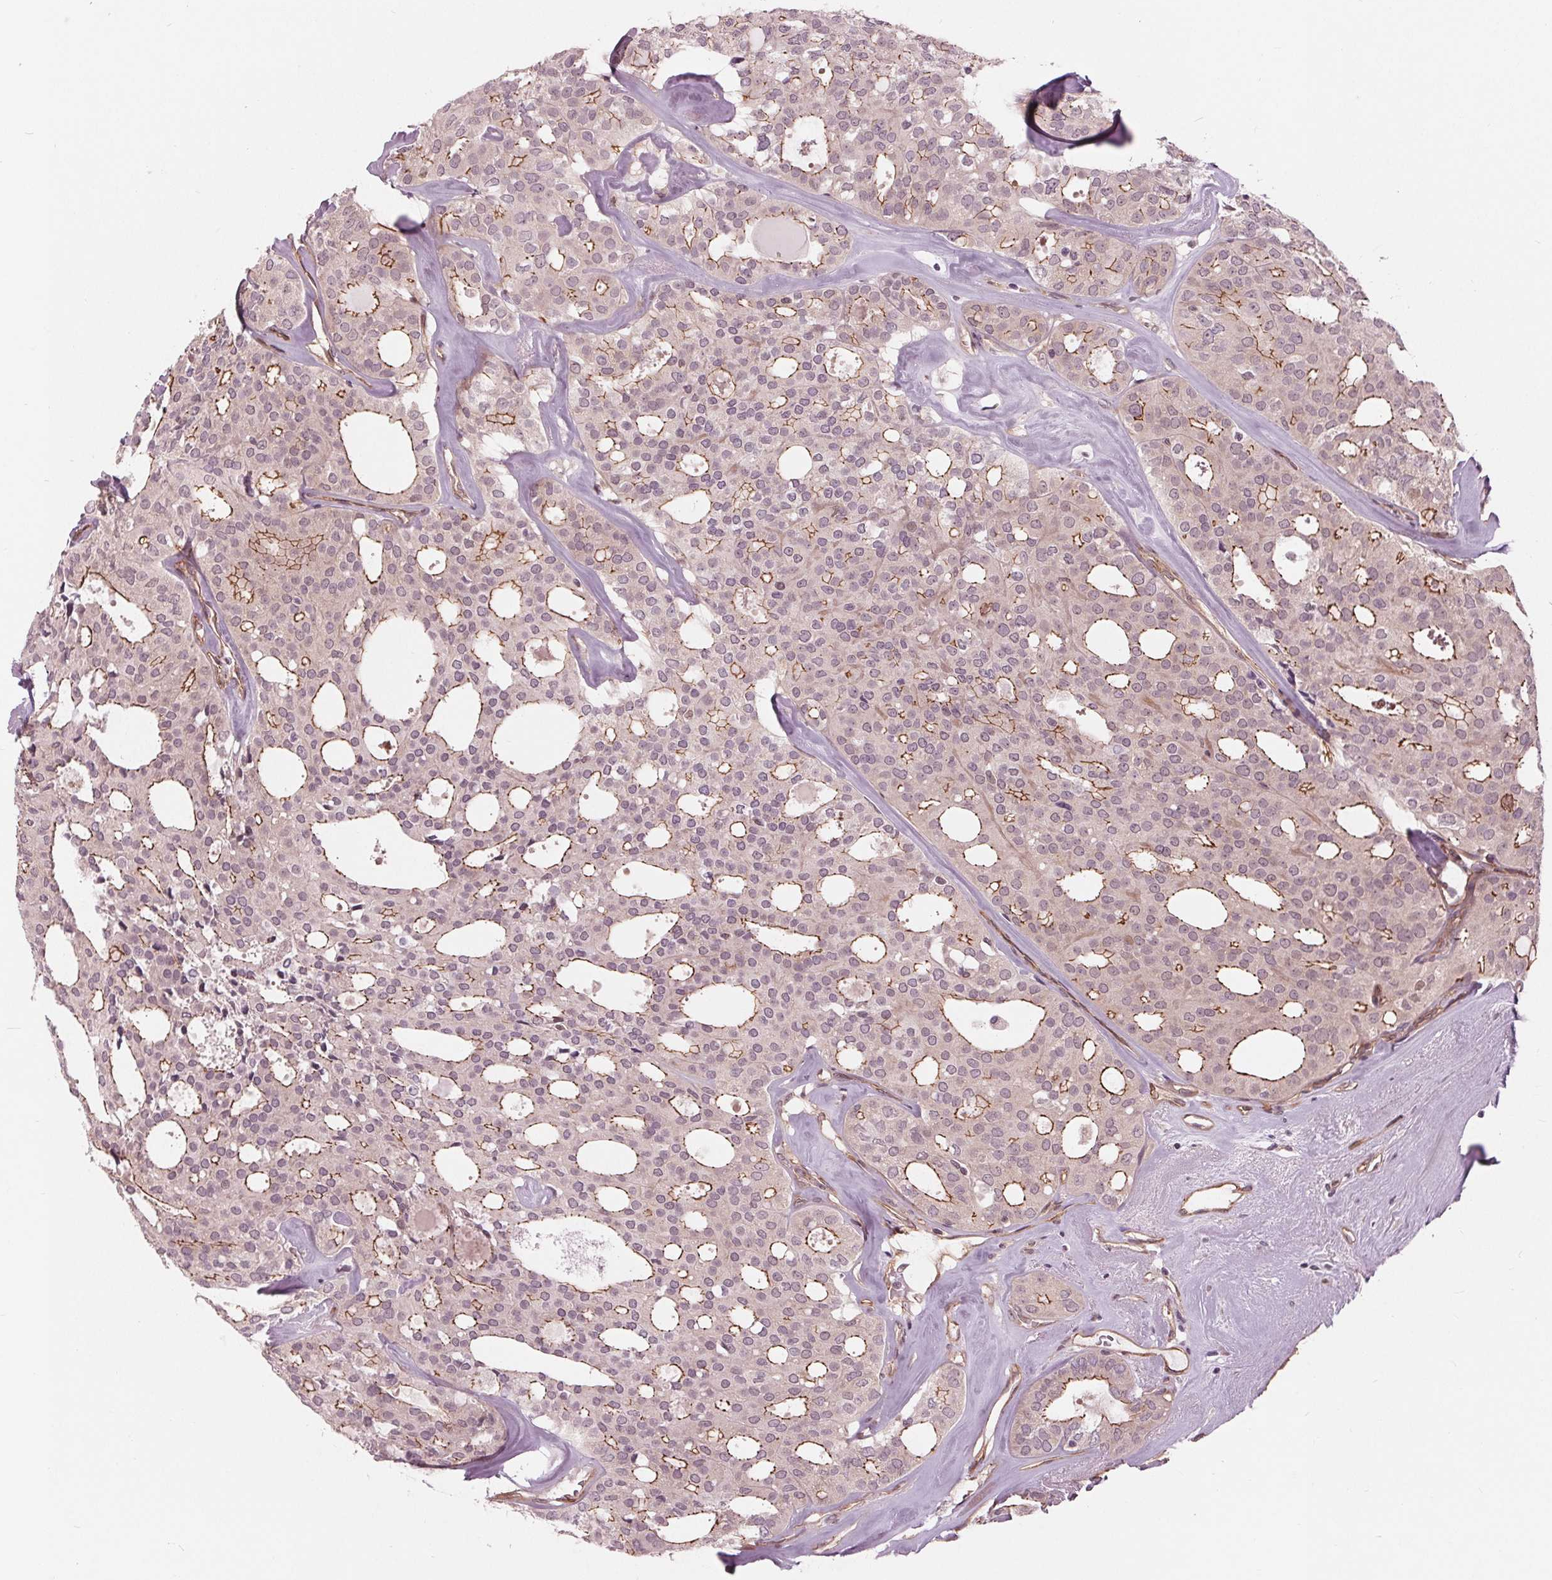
{"staining": {"intensity": "moderate", "quantity": "<25%", "location": "cytoplasmic/membranous"}, "tissue": "thyroid cancer", "cell_type": "Tumor cells", "image_type": "cancer", "snomed": [{"axis": "morphology", "description": "Follicular adenoma carcinoma, NOS"}, {"axis": "topography", "description": "Thyroid gland"}], "caption": "Immunohistochemical staining of thyroid cancer shows moderate cytoplasmic/membranous protein staining in about <25% of tumor cells. The staining was performed using DAB, with brown indicating positive protein expression. Nuclei are stained blue with hematoxylin.", "gene": "TXNIP", "patient": {"sex": "male", "age": 75}}